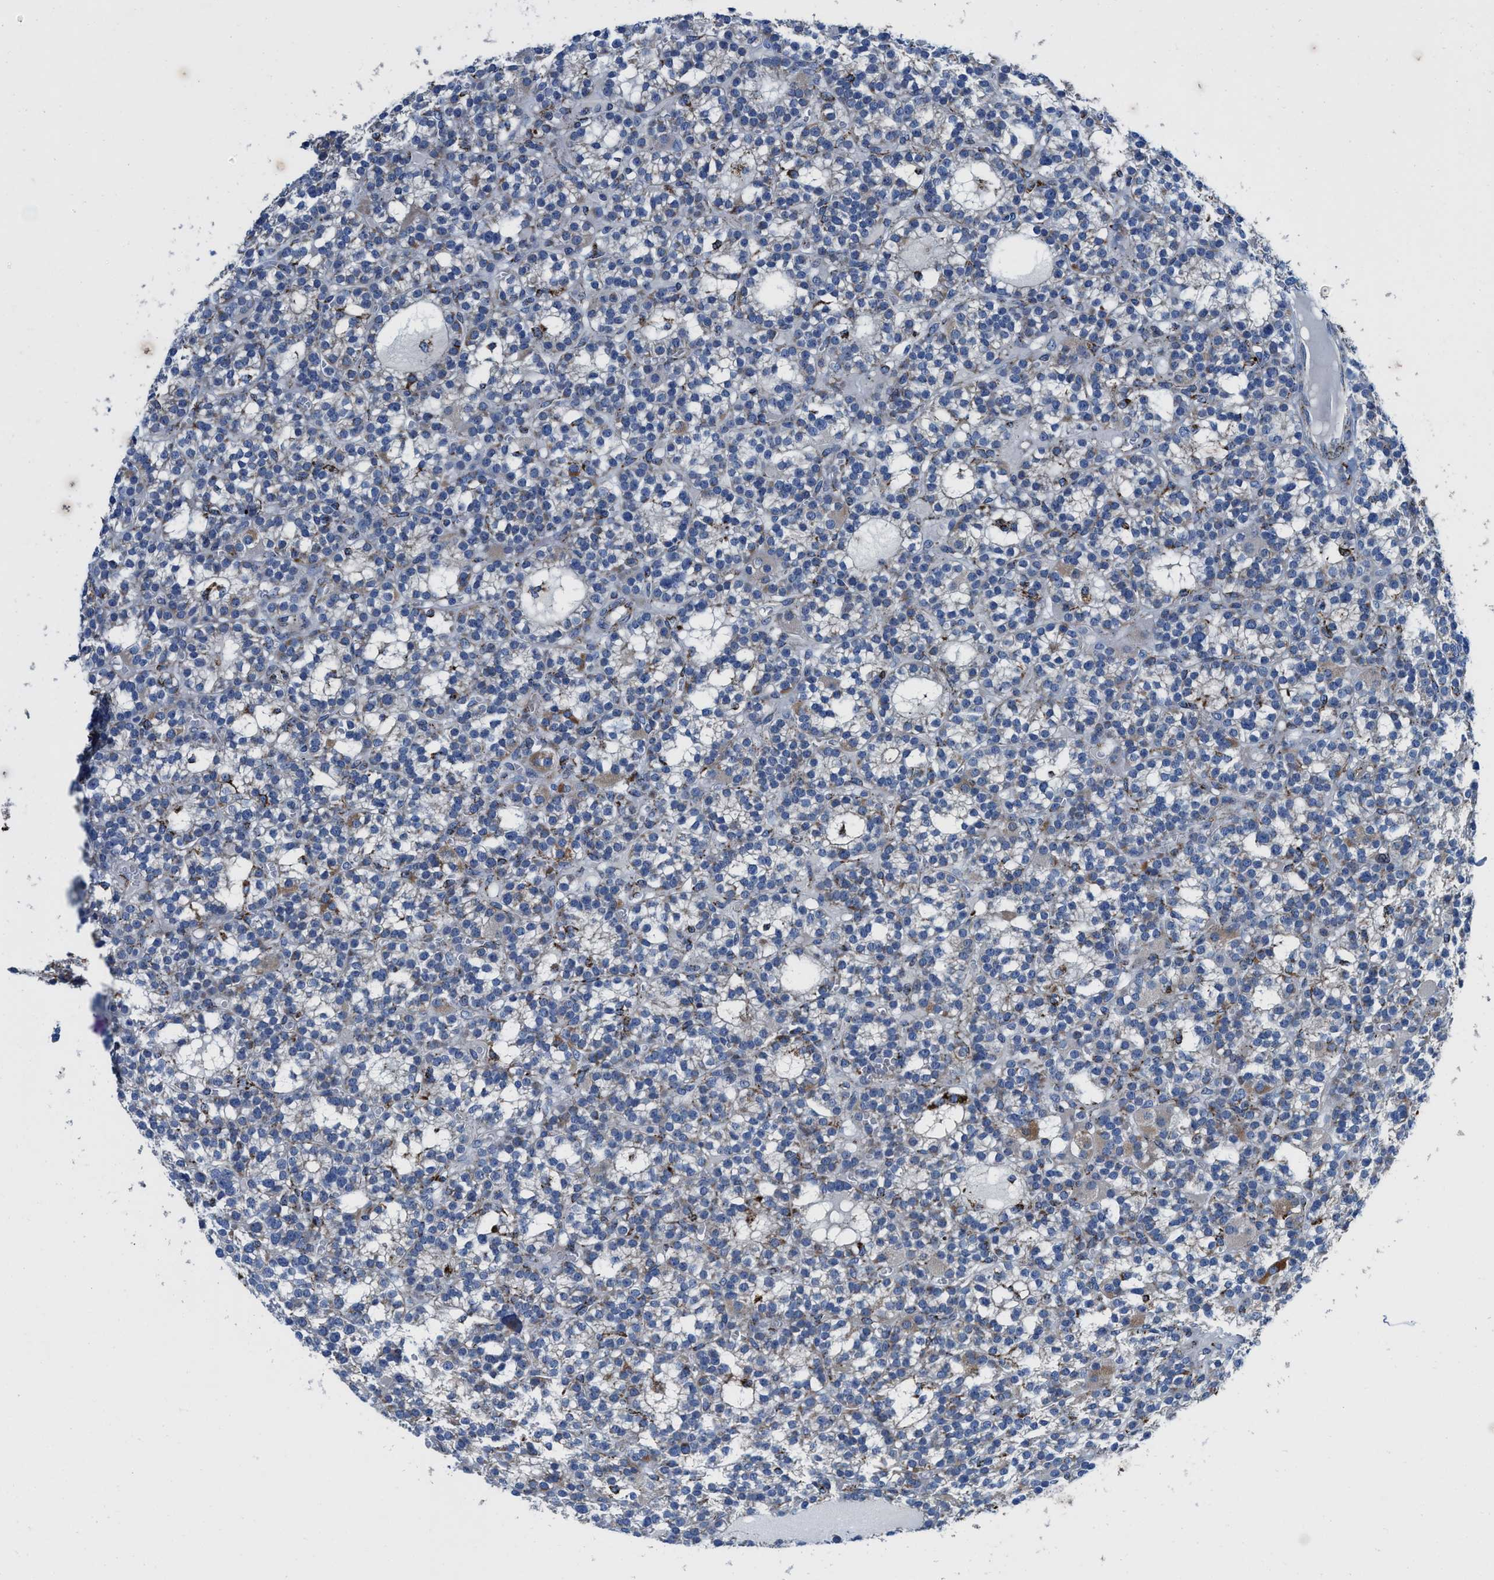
{"staining": {"intensity": "negative", "quantity": "none", "location": "none"}, "tissue": "parathyroid gland", "cell_type": "Glandular cells", "image_type": "normal", "snomed": [{"axis": "morphology", "description": "Normal tissue, NOS"}, {"axis": "morphology", "description": "Adenoma, NOS"}, {"axis": "topography", "description": "Parathyroid gland"}], "caption": "High magnification brightfield microscopy of unremarkable parathyroid gland stained with DAB (3,3'-diaminobenzidine) (brown) and counterstained with hematoxylin (blue): glandular cells show no significant expression.", "gene": "ALDH1B1", "patient": {"sex": "female", "age": 58}}